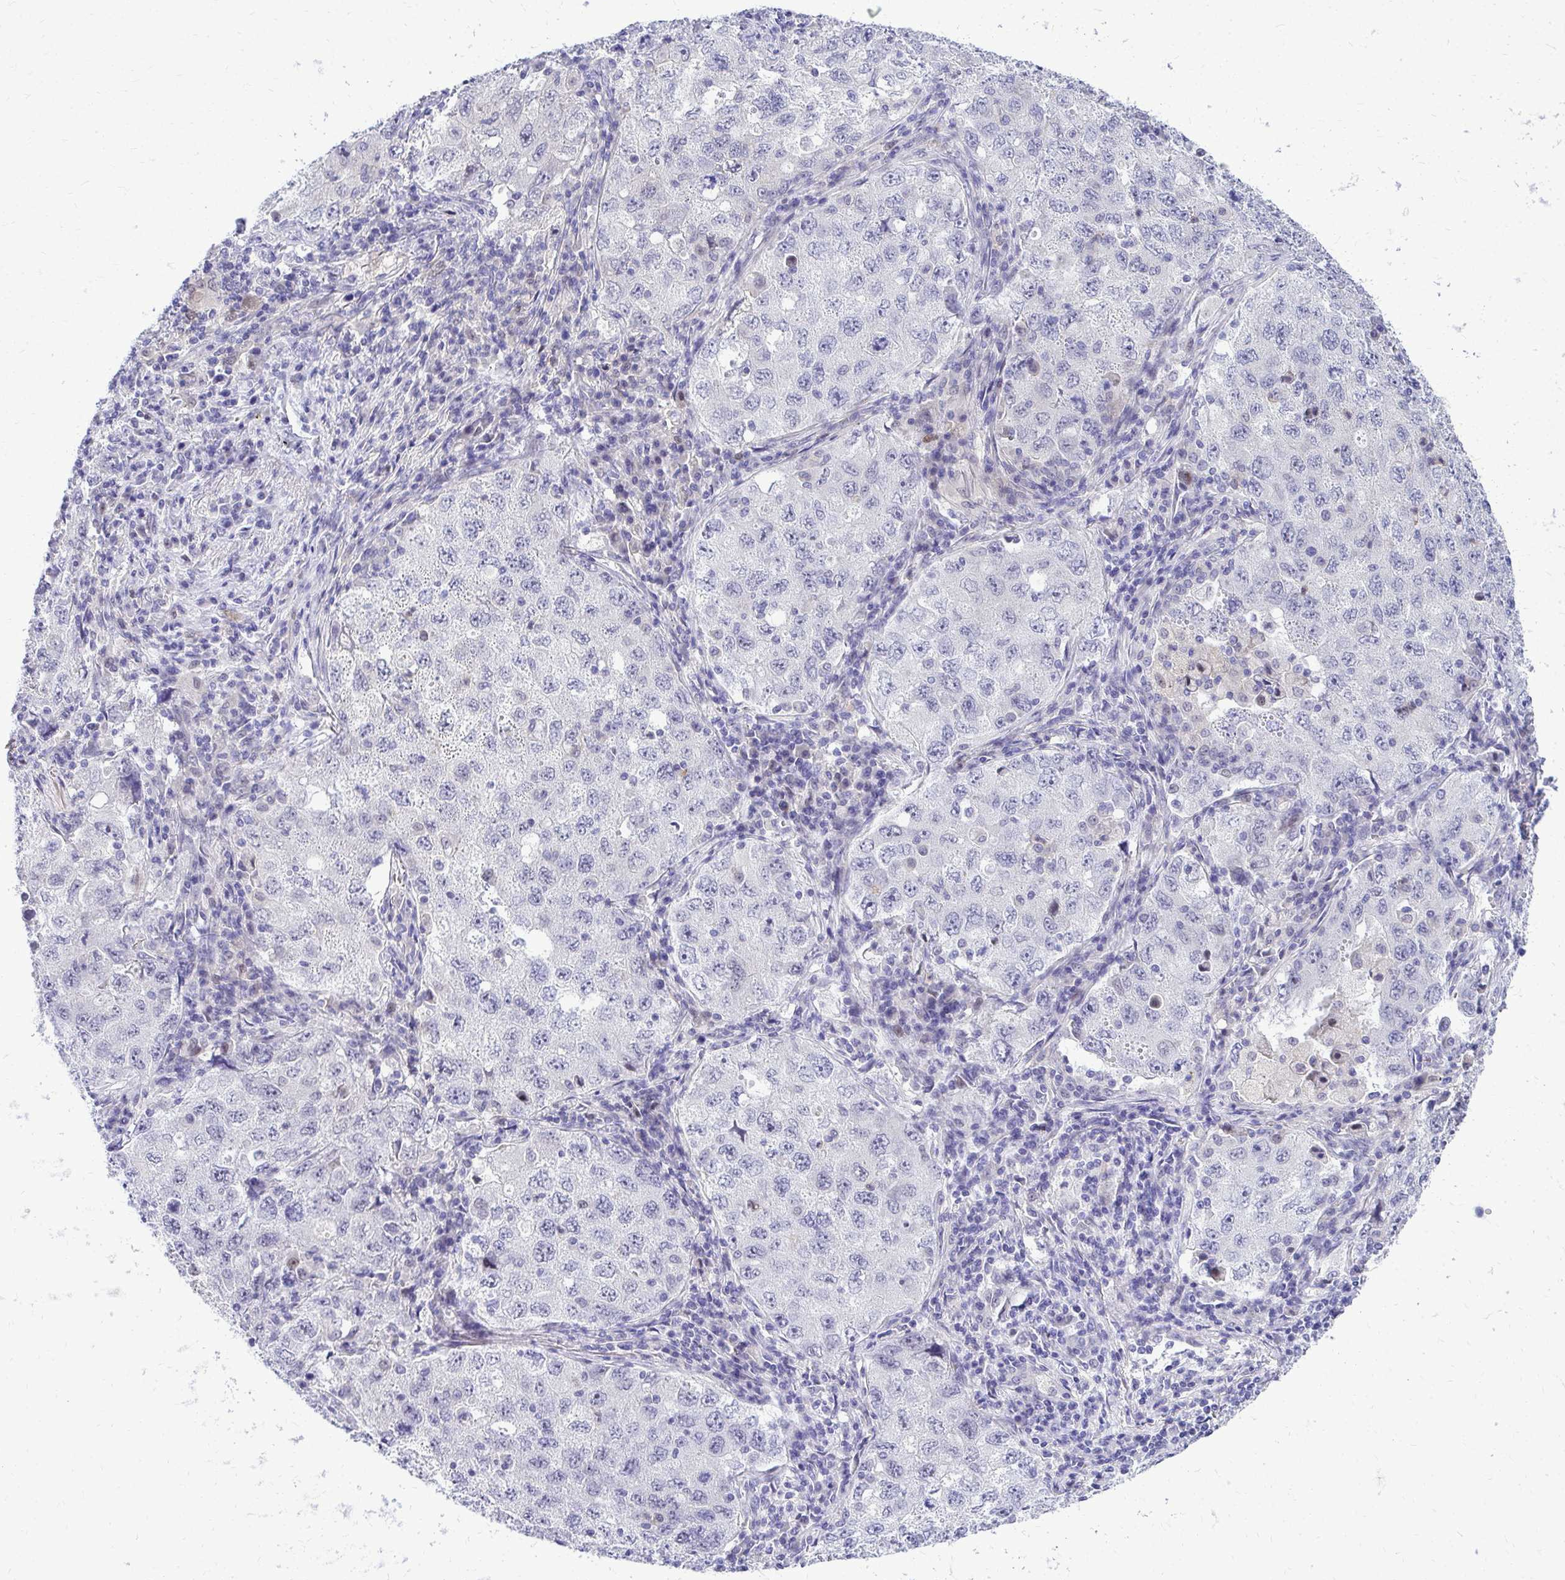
{"staining": {"intensity": "negative", "quantity": "none", "location": "none"}, "tissue": "lung cancer", "cell_type": "Tumor cells", "image_type": "cancer", "snomed": [{"axis": "morphology", "description": "Adenocarcinoma, NOS"}, {"axis": "topography", "description": "Lung"}], "caption": "Tumor cells show no significant protein expression in lung cancer. (Stains: DAB (3,3'-diaminobenzidine) immunohistochemistry with hematoxylin counter stain, Microscopy: brightfield microscopy at high magnification).", "gene": "ZSWIM9", "patient": {"sex": "female", "age": 57}}